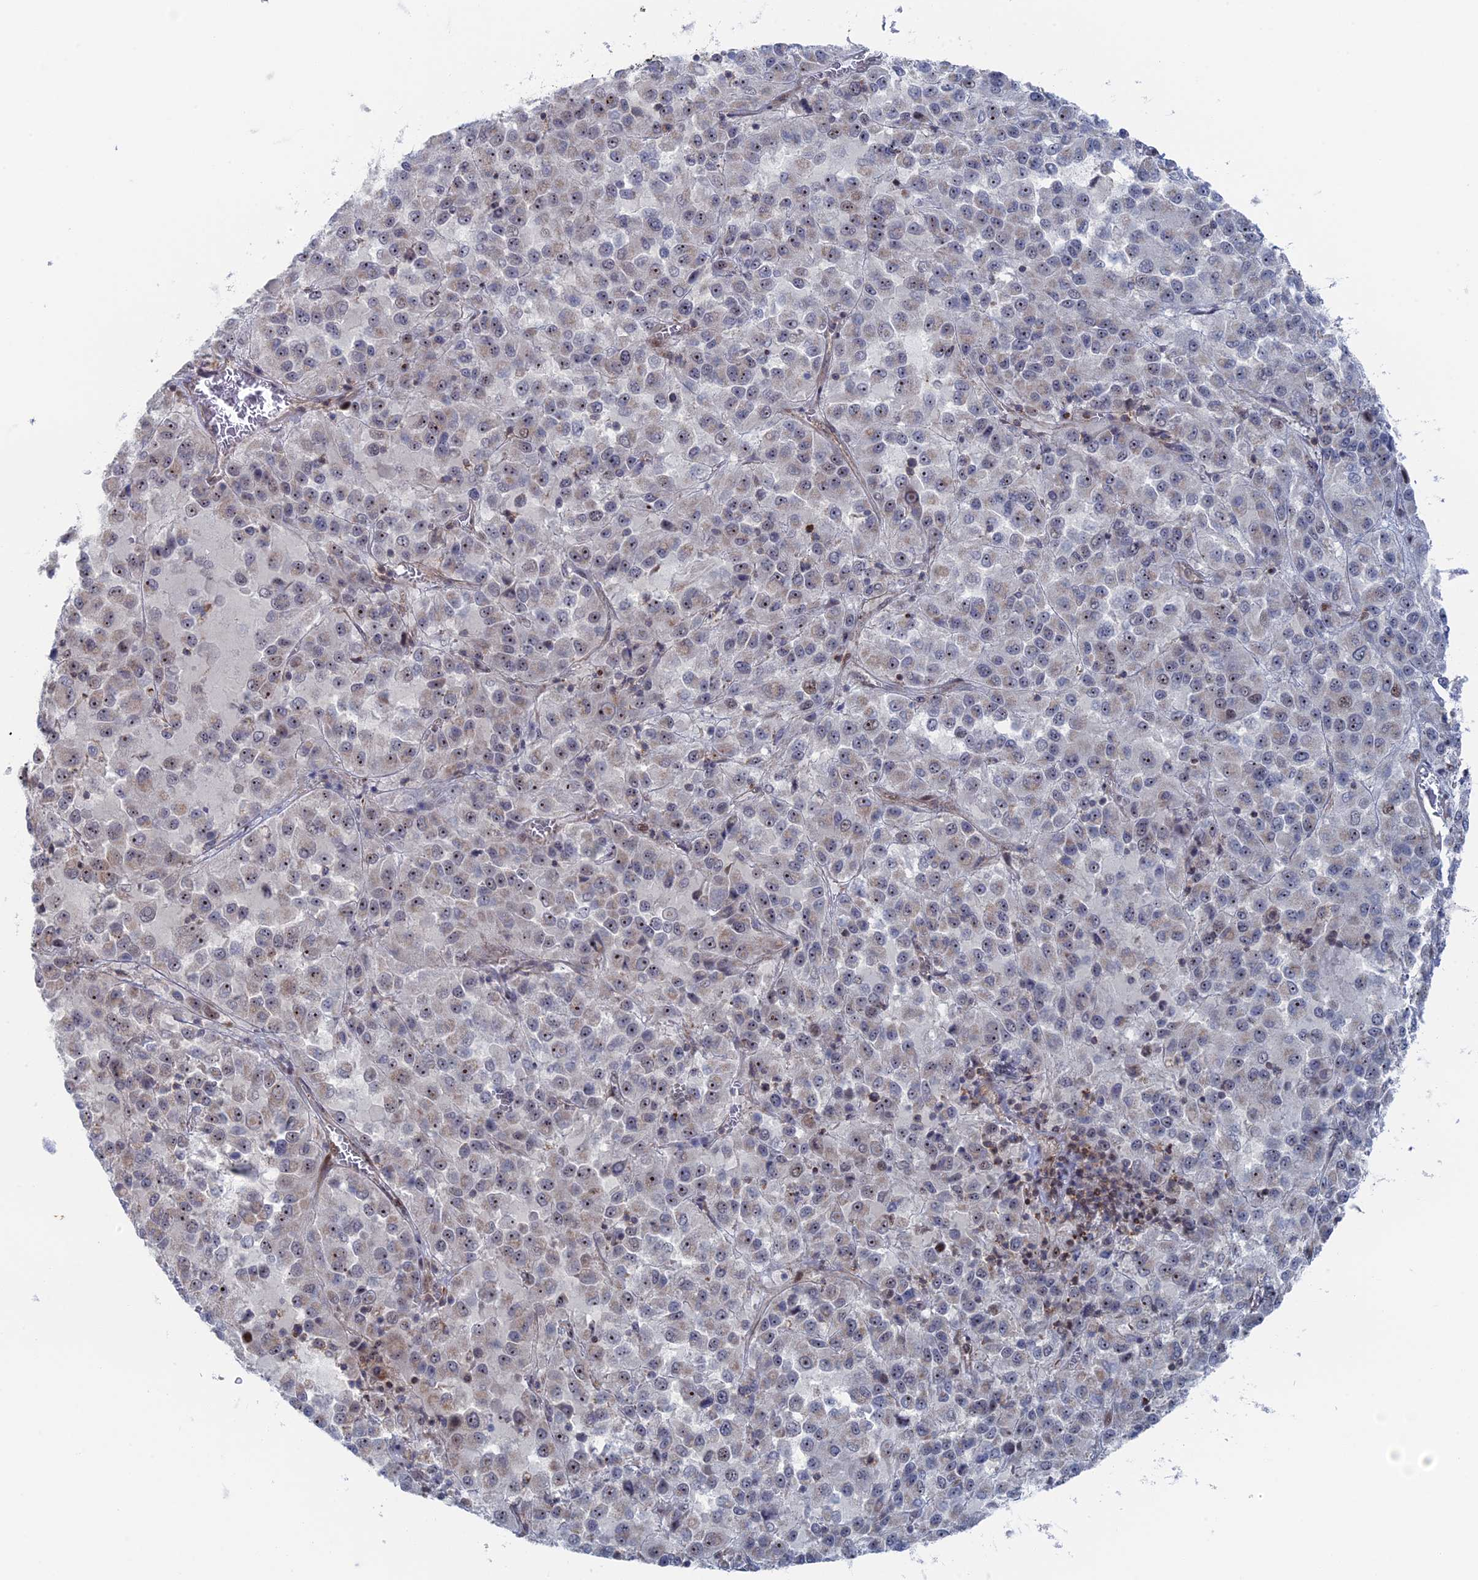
{"staining": {"intensity": "weak", "quantity": "<25%", "location": "nuclear"}, "tissue": "melanoma", "cell_type": "Tumor cells", "image_type": "cancer", "snomed": [{"axis": "morphology", "description": "Malignant melanoma, Metastatic site"}, {"axis": "topography", "description": "Lung"}], "caption": "Melanoma was stained to show a protein in brown. There is no significant expression in tumor cells.", "gene": "IL7", "patient": {"sex": "male", "age": 64}}